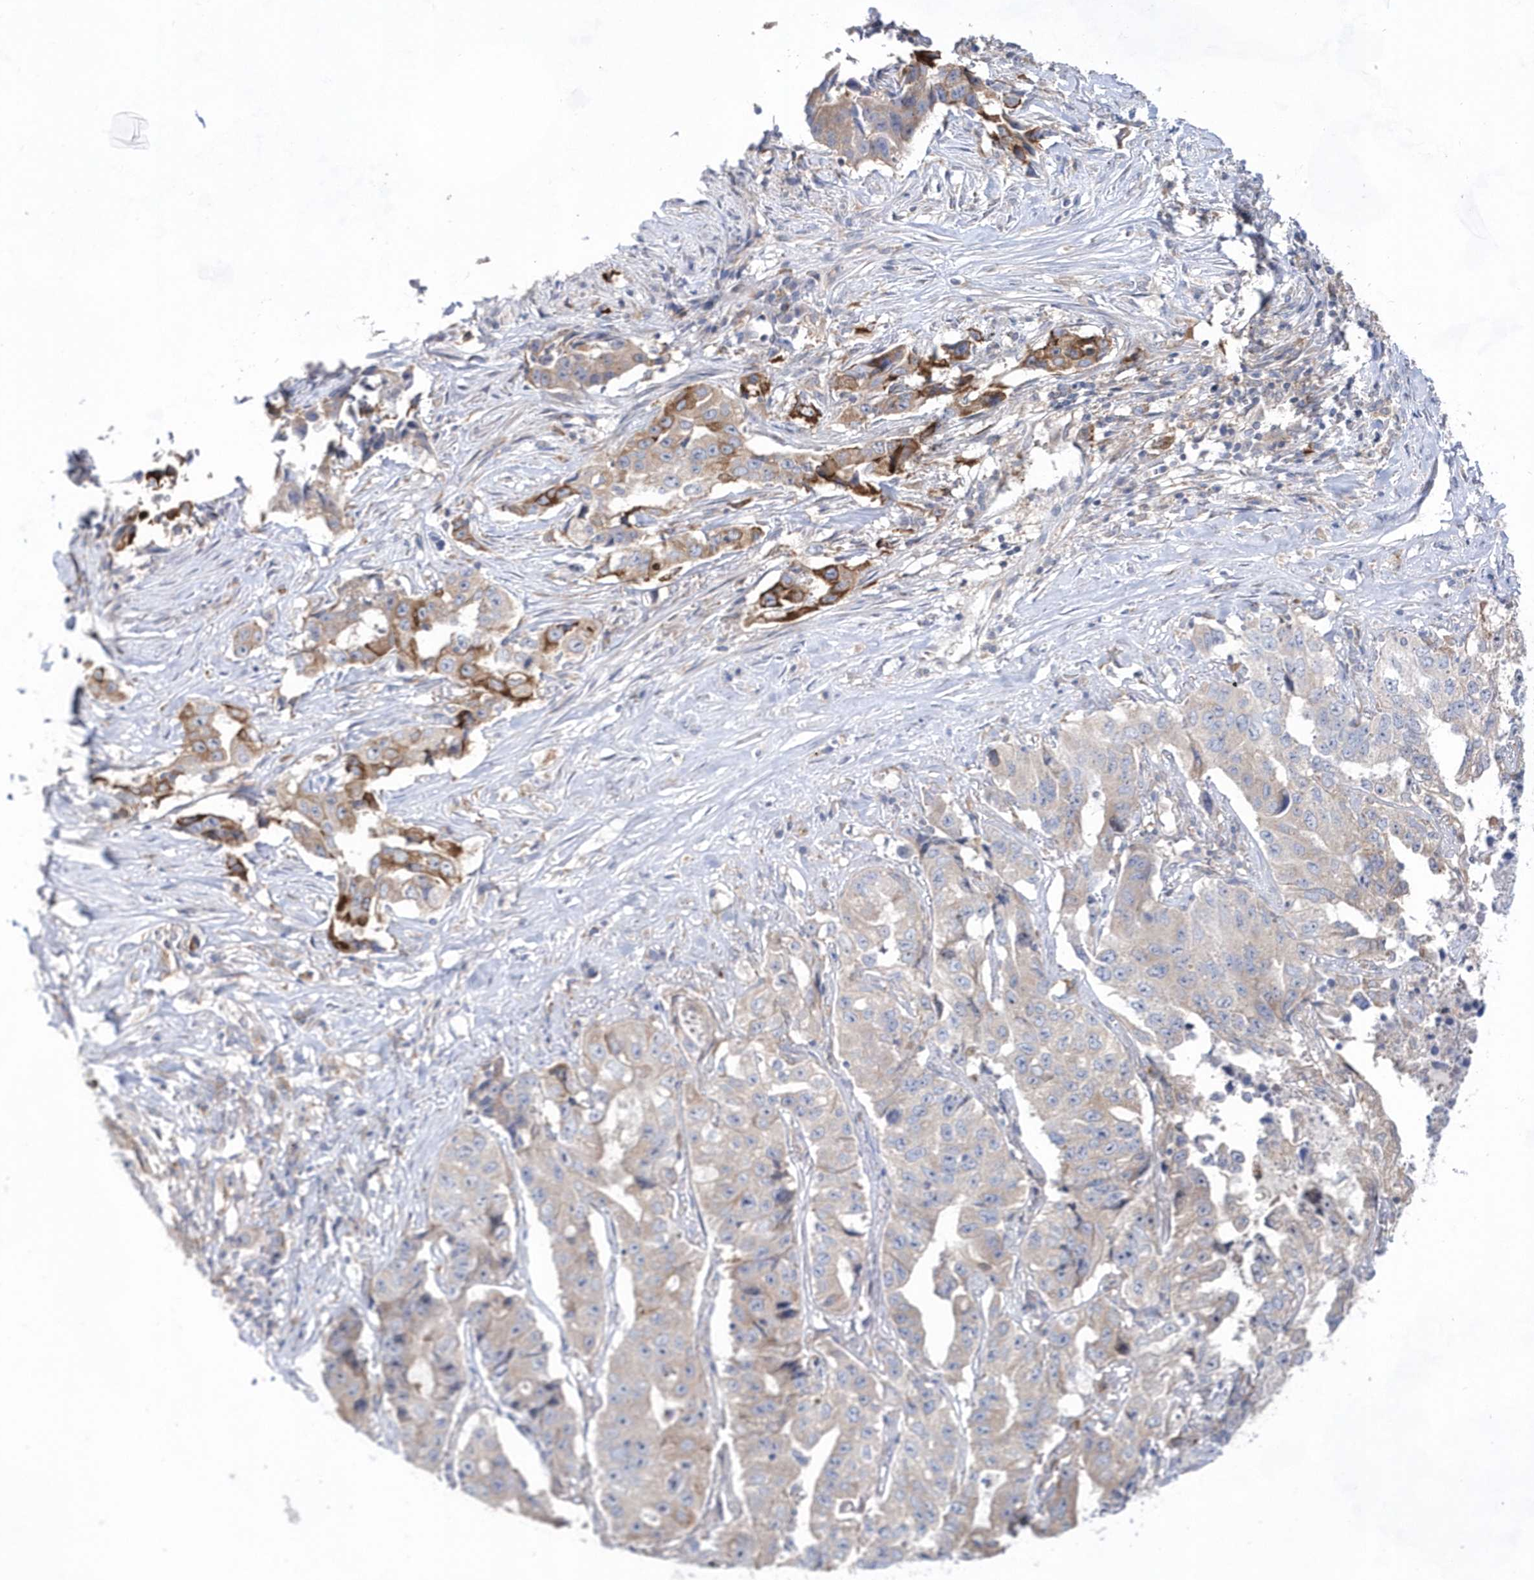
{"staining": {"intensity": "moderate", "quantity": "<25%", "location": "cytoplasmic/membranous"}, "tissue": "lung cancer", "cell_type": "Tumor cells", "image_type": "cancer", "snomed": [{"axis": "morphology", "description": "Adenocarcinoma, NOS"}, {"axis": "topography", "description": "Lung"}], "caption": "Immunohistochemistry micrograph of lung cancer (adenocarcinoma) stained for a protein (brown), which demonstrates low levels of moderate cytoplasmic/membranous expression in approximately <25% of tumor cells.", "gene": "BDH2", "patient": {"sex": "female", "age": 51}}